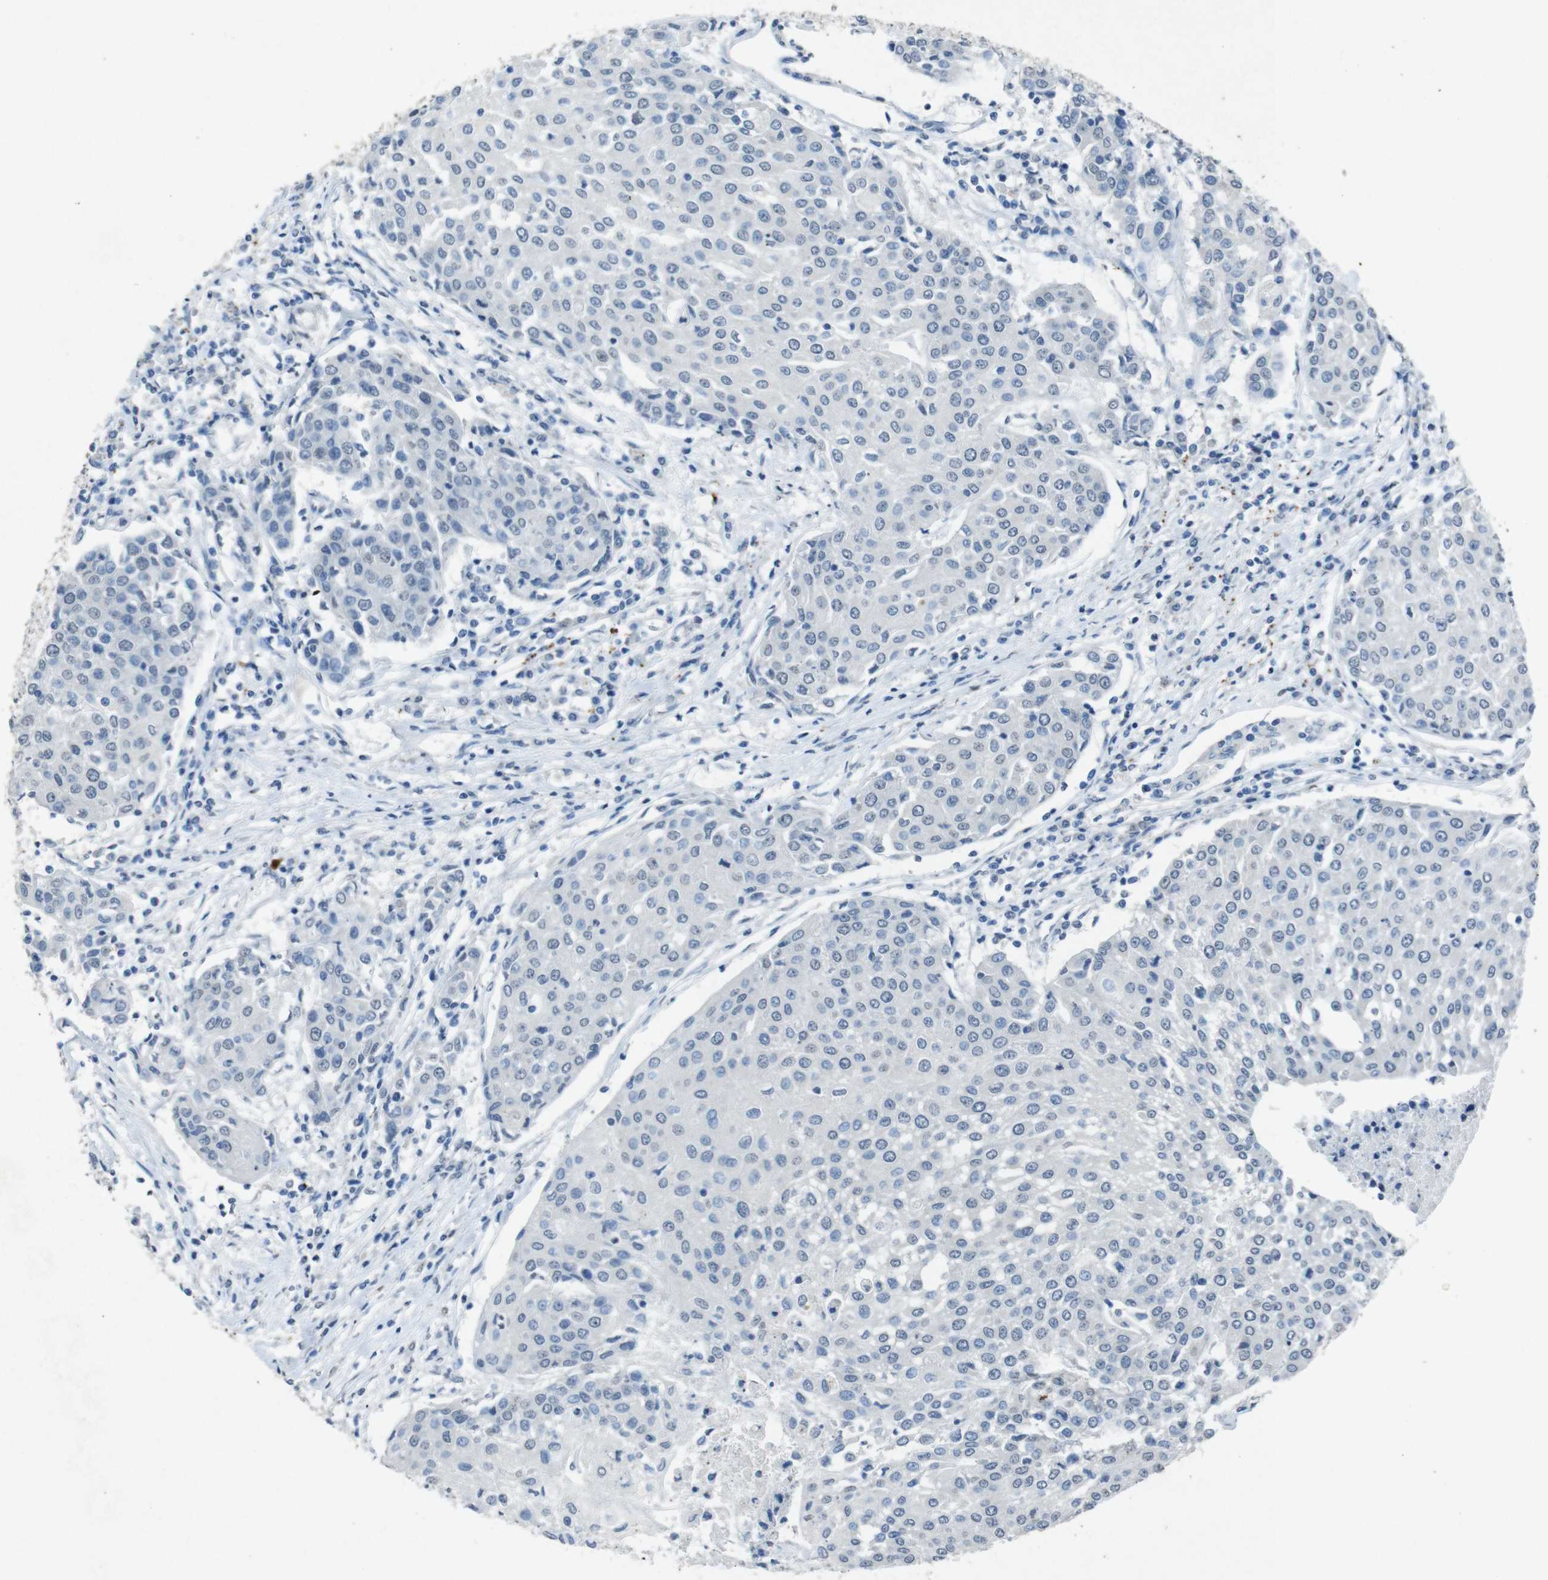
{"staining": {"intensity": "negative", "quantity": "none", "location": "none"}, "tissue": "urothelial cancer", "cell_type": "Tumor cells", "image_type": "cancer", "snomed": [{"axis": "morphology", "description": "Urothelial carcinoma, High grade"}, {"axis": "topography", "description": "Urinary bladder"}], "caption": "Immunohistochemical staining of urothelial cancer demonstrates no significant staining in tumor cells.", "gene": "STBD1", "patient": {"sex": "female", "age": 85}}